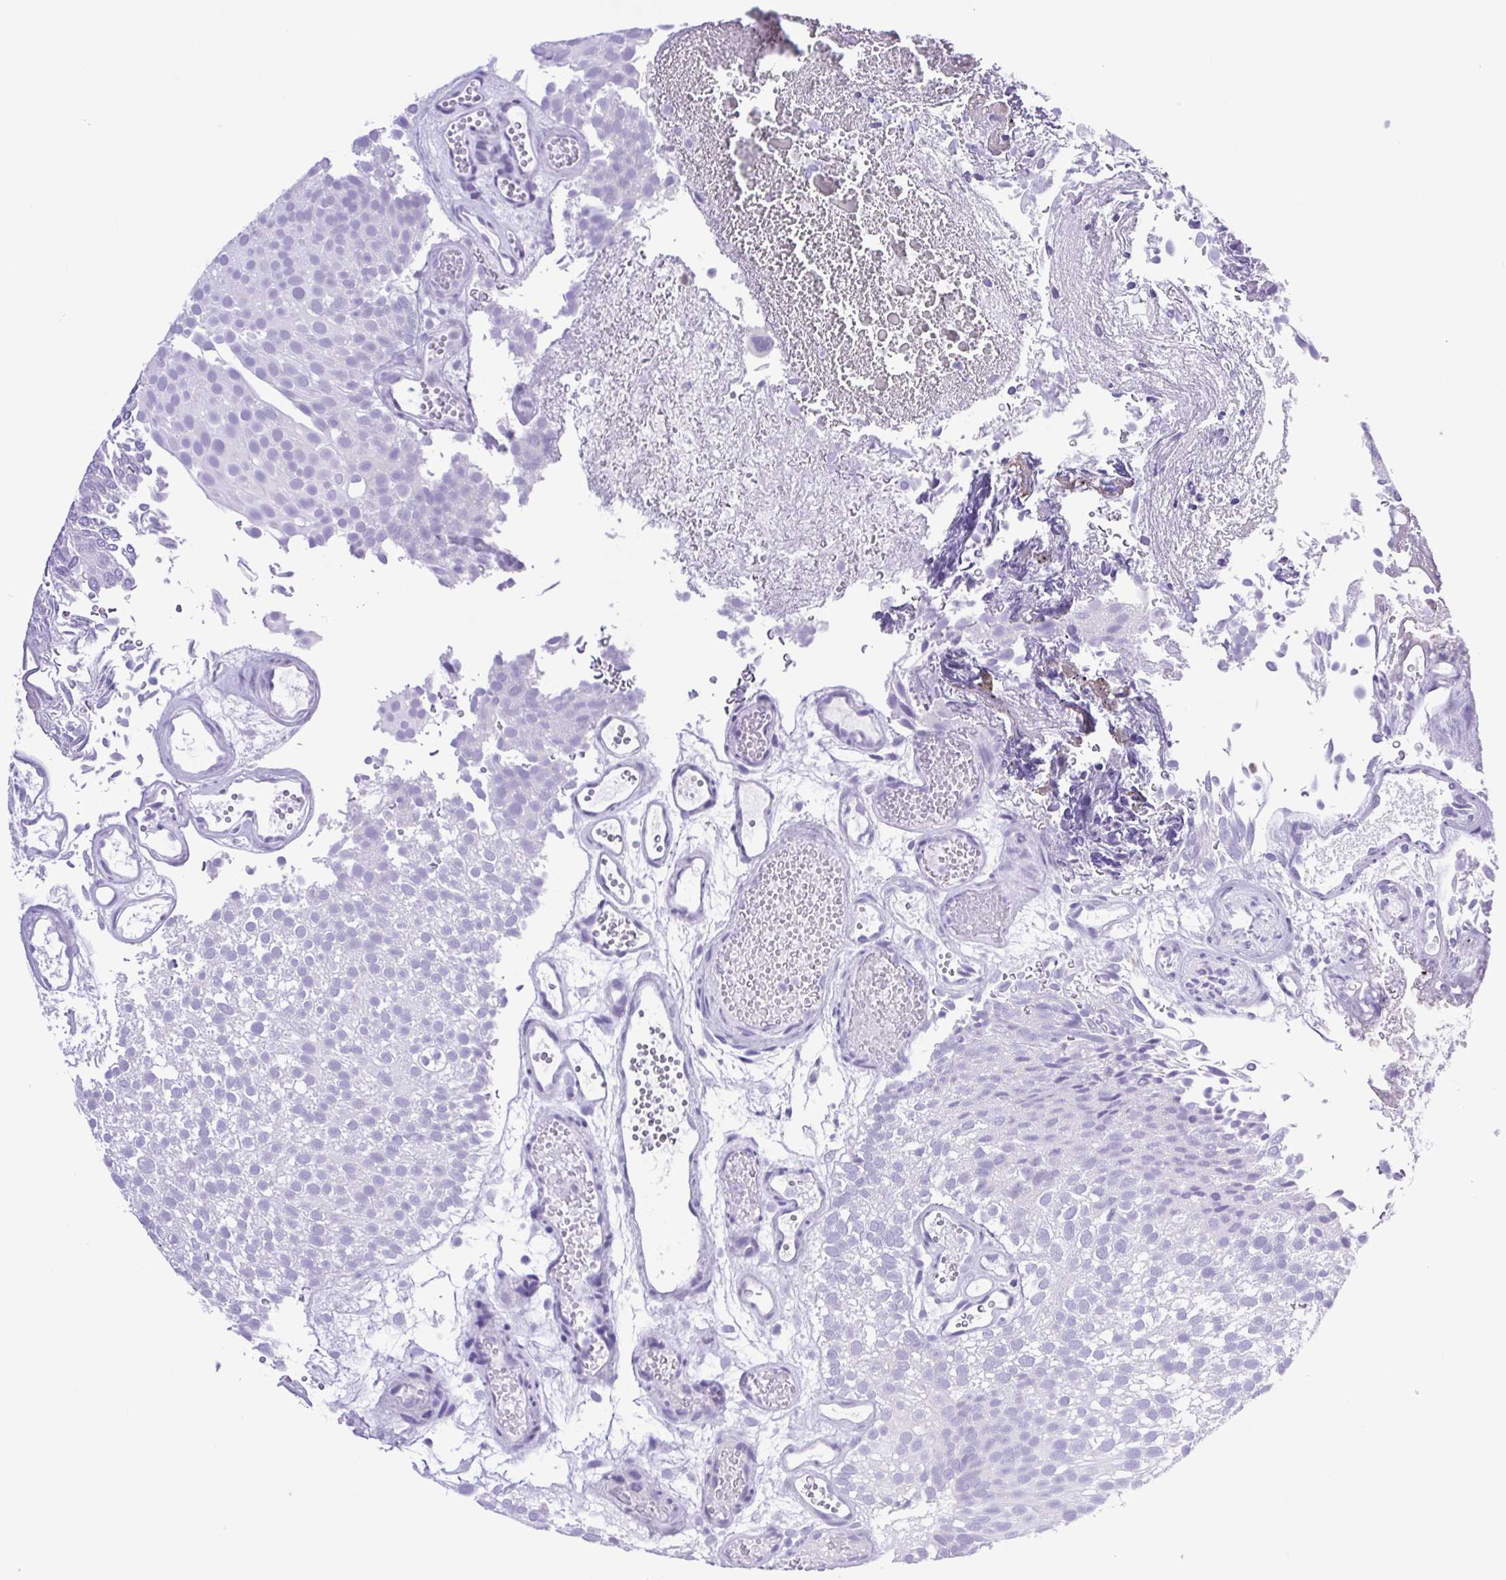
{"staining": {"intensity": "negative", "quantity": "none", "location": "none"}, "tissue": "urothelial cancer", "cell_type": "Tumor cells", "image_type": "cancer", "snomed": [{"axis": "morphology", "description": "Urothelial carcinoma, Low grade"}, {"axis": "topography", "description": "Urinary bladder"}], "caption": "Immunohistochemistry micrograph of human urothelial cancer stained for a protein (brown), which displays no expression in tumor cells.", "gene": "SYNPR", "patient": {"sex": "male", "age": 78}}